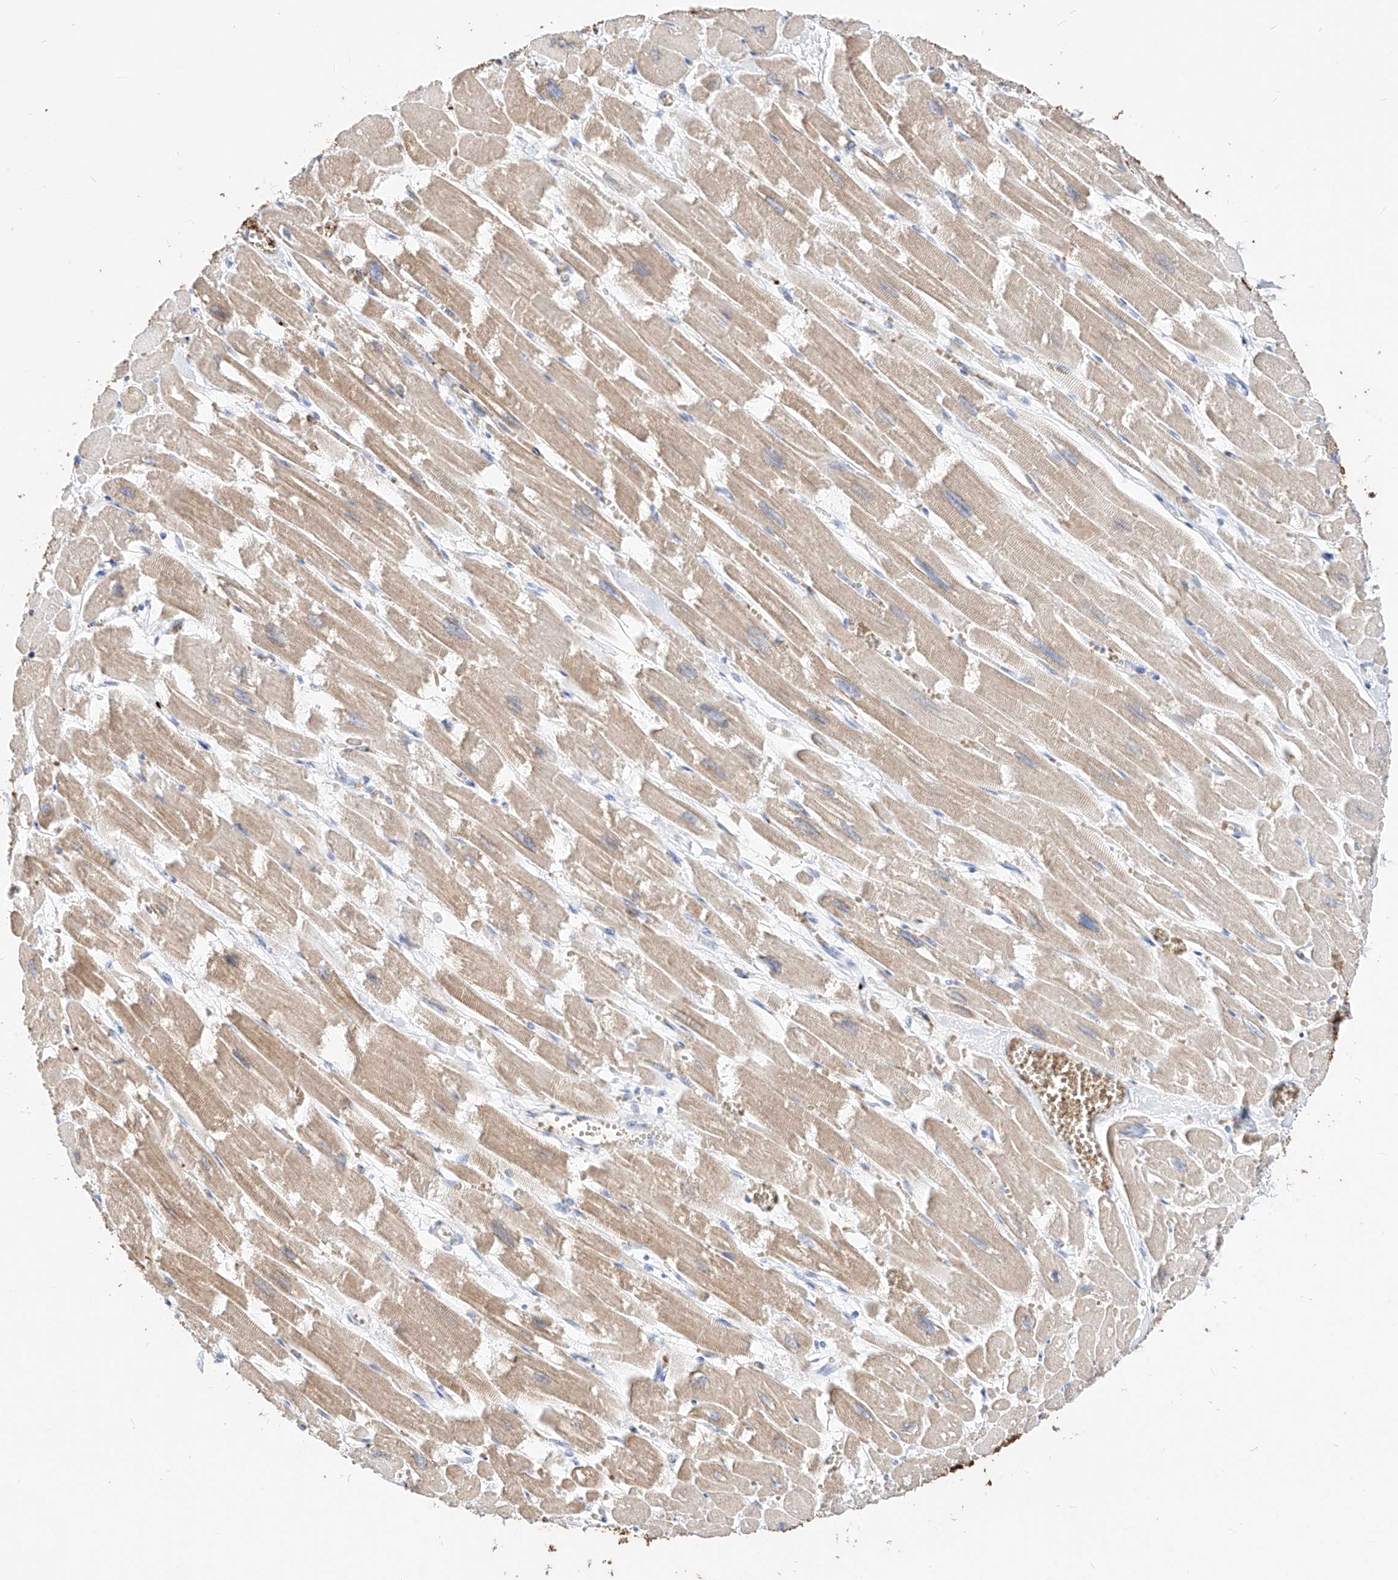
{"staining": {"intensity": "moderate", "quantity": ">75%", "location": "cytoplasmic/membranous"}, "tissue": "heart muscle", "cell_type": "Cardiomyocytes", "image_type": "normal", "snomed": [{"axis": "morphology", "description": "Normal tissue, NOS"}, {"axis": "topography", "description": "Heart"}], "caption": "This histopathology image exhibits benign heart muscle stained with immunohistochemistry (IHC) to label a protein in brown. The cytoplasmic/membranous of cardiomyocytes show moderate positivity for the protein. Nuclei are counter-stained blue.", "gene": "ZFP42", "patient": {"sex": "male", "age": 54}}